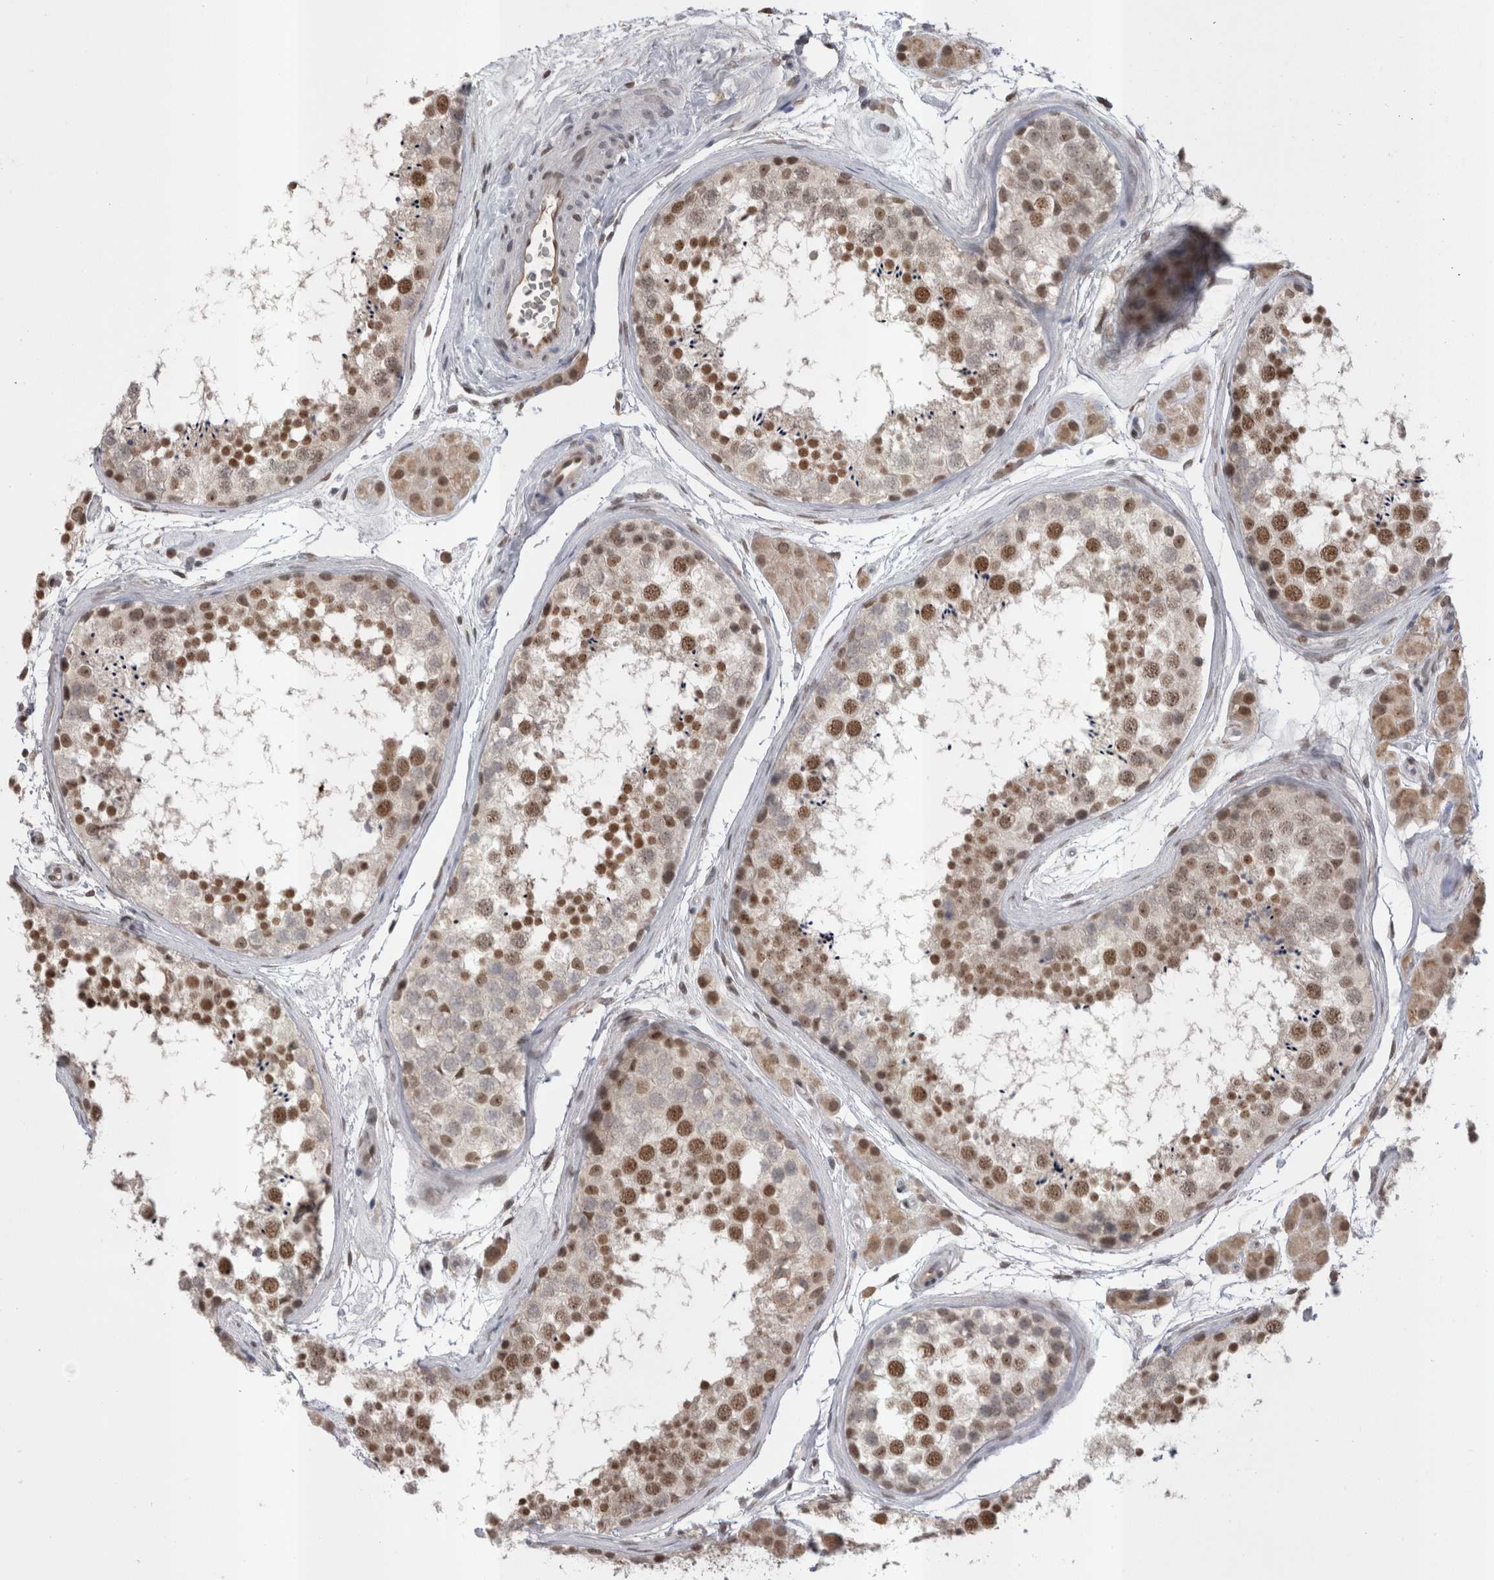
{"staining": {"intensity": "moderate", "quantity": ">75%", "location": "nuclear"}, "tissue": "testis", "cell_type": "Cells in seminiferous ducts", "image_type": "normal", "snomed": [{"axis": "morphology", "description": "Normal tissue, NOS"}, {"axis": "topography", "description": "Testis"}], "caption": "This is a histology image of immunohistochemistry staining of benign testis, which shows moderate positivity in the nuclear of cells in seminiferous ducts.", "gene": "DAXX", "patient": {"sex": "male", "age": 56}}